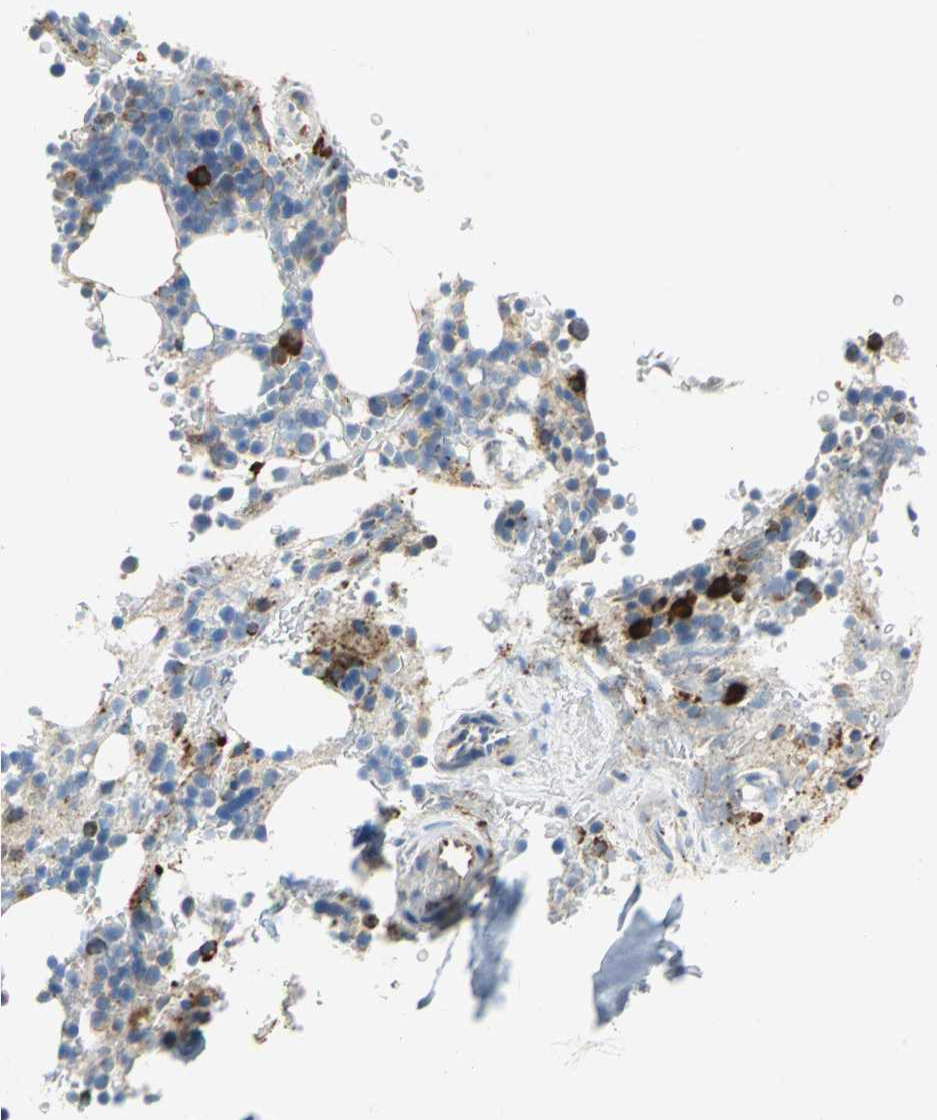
{"staining": {"intensity": "strong", "quantity": "<25%", "location": "cytoplasmic/membranous"}, "tissue": "bone marrow", "cell_type": "Hematopoietic cells", "image_type": "normal", "snomed": [{"axis": "morphology", "description": "Normal tissue, NOS"}, {"axis": "topography", "description": "Bone marrow"}], "caption": "Strong cytoplasmic/membranous expression is identified in about <25% of hematopoietic cells in unremarkable bone marrow.", "gene": "TULP4", "patient": {"sex": "female", "age": 73}}